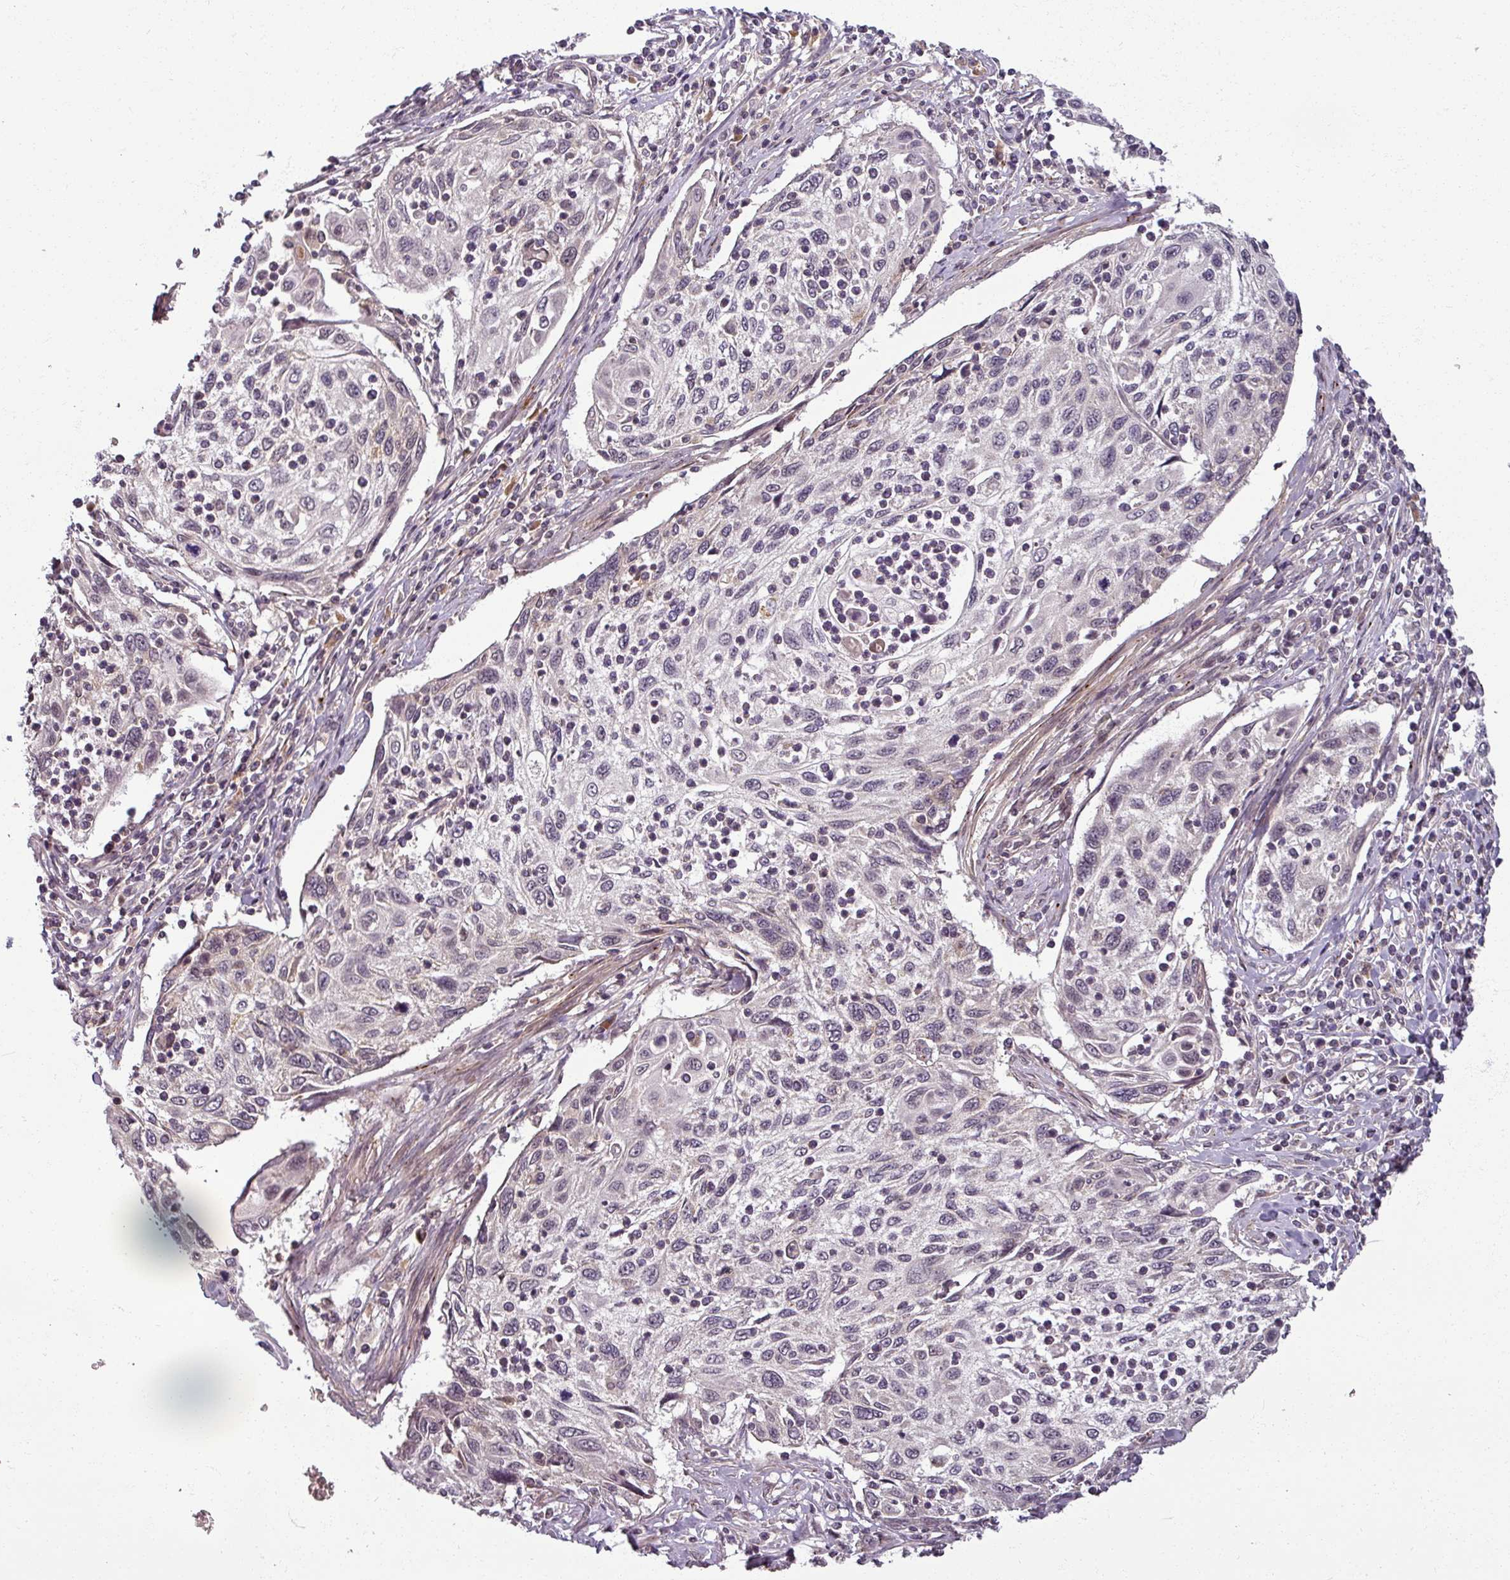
{"staining": {"intensity": "negative", "quantity": "none", "location": "none"}, "tissue": "cervical cancer", "cell_type": "Tumor cells", "image_type": "cancer", "snomed": [{"axis": "morphology", "description": "Squamous cell carcinoma, NOS"}, {"axis": "topography", "description": "Cervix"}], "caption": "IHC histopathology image of cervical cancer stained for a protein (brown), which exhibits no positivity in tumor cells.", "gene": "POLR2G", "patient": {"sex": "female", "age": 70}}